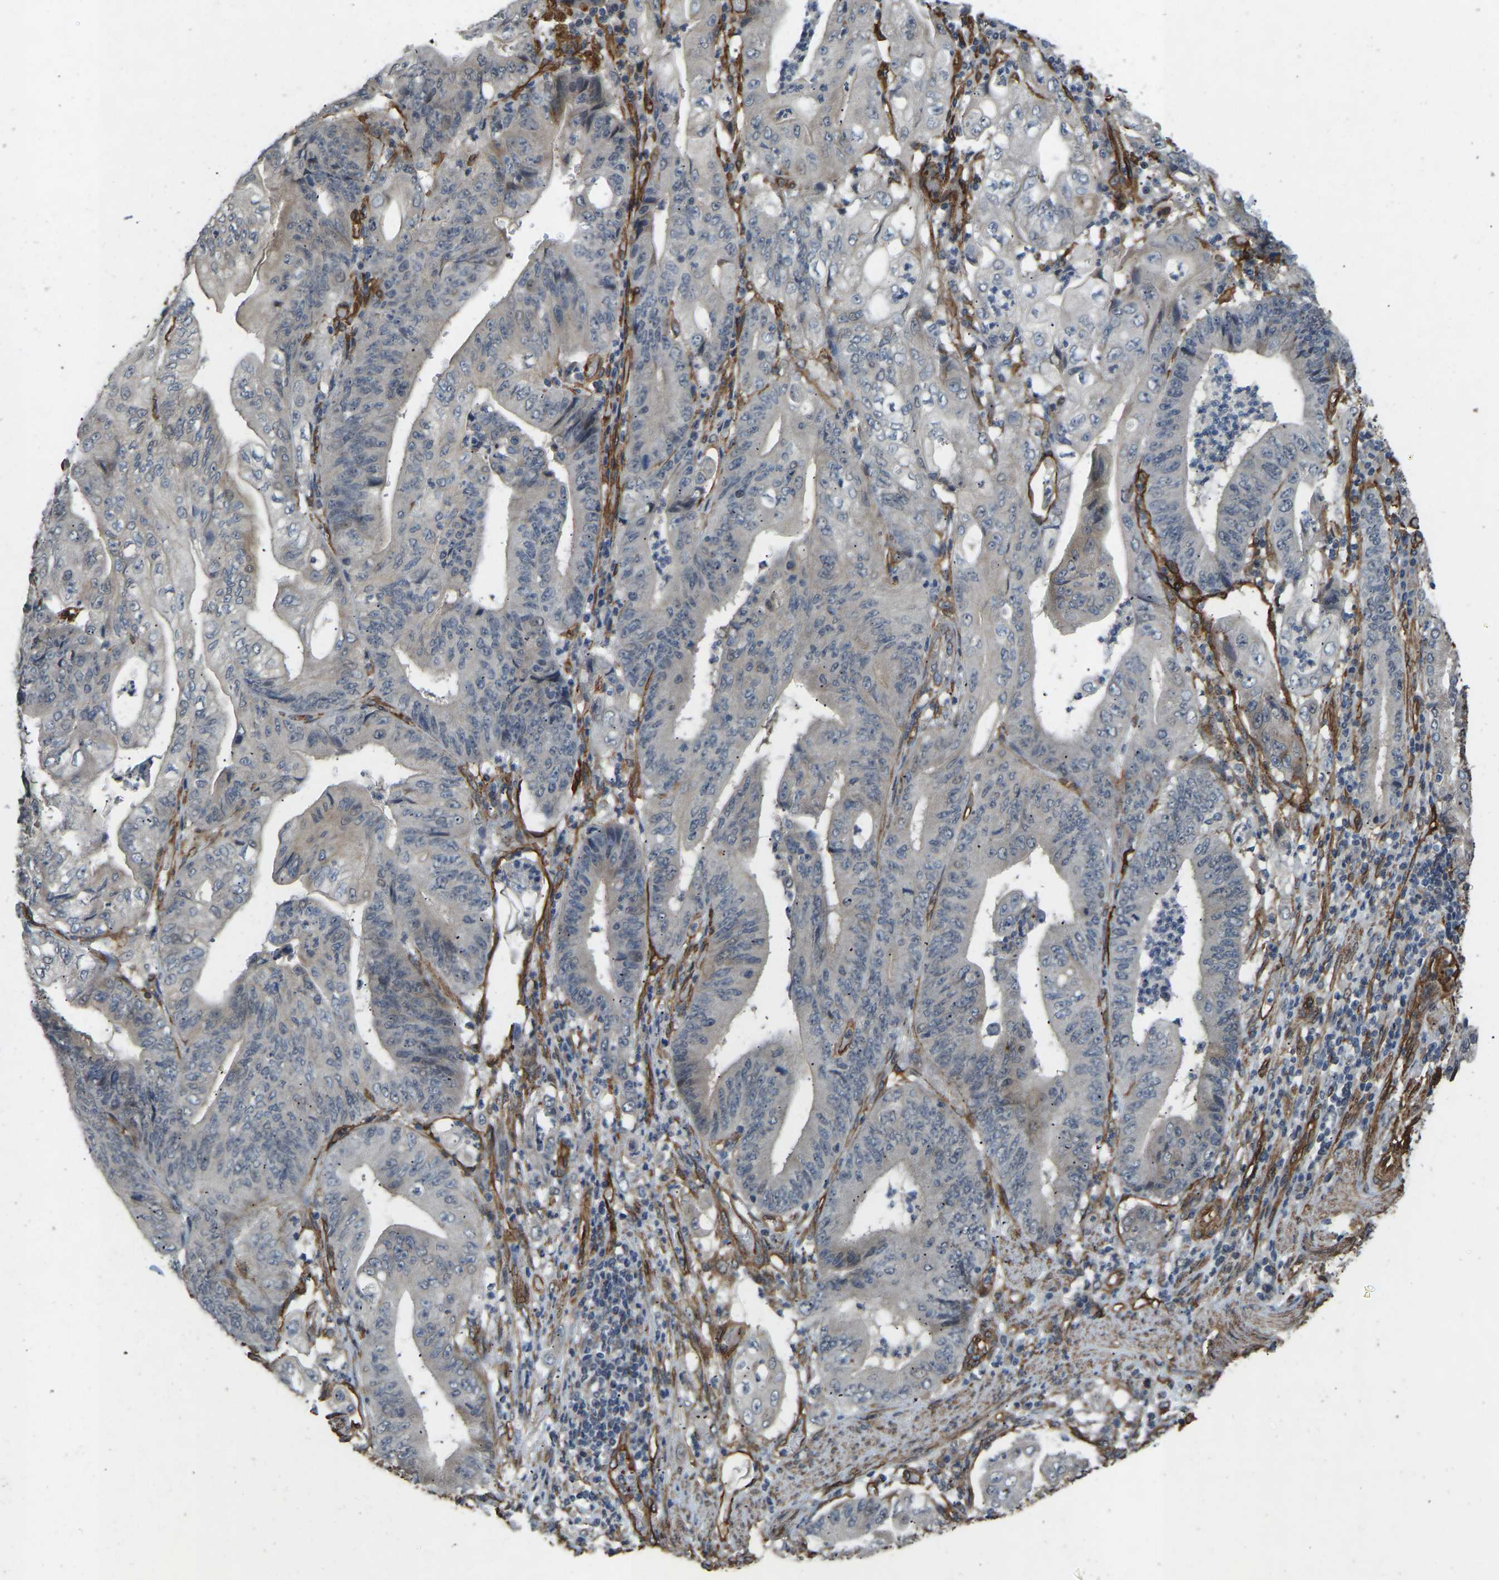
{"staining": {"intensity": "negative", "quantity": "none", "location": "none"}, "tissue": "stomach cancer", "cell_type": "Tumor cells", "image_type": "cancer", "snomed": [{"axis": "morphology", "description": "Adenocarcinoma, NOS"}, {"axis": "topography", "description": "Stomach"}], "caption": "Stomach adenocarcinoma stained for a protein using immunohistochemistry (IHC) demonstrates no expression tumor cells.", "gene": "NMB", "patient": {"sex": "female", "age": 73}}